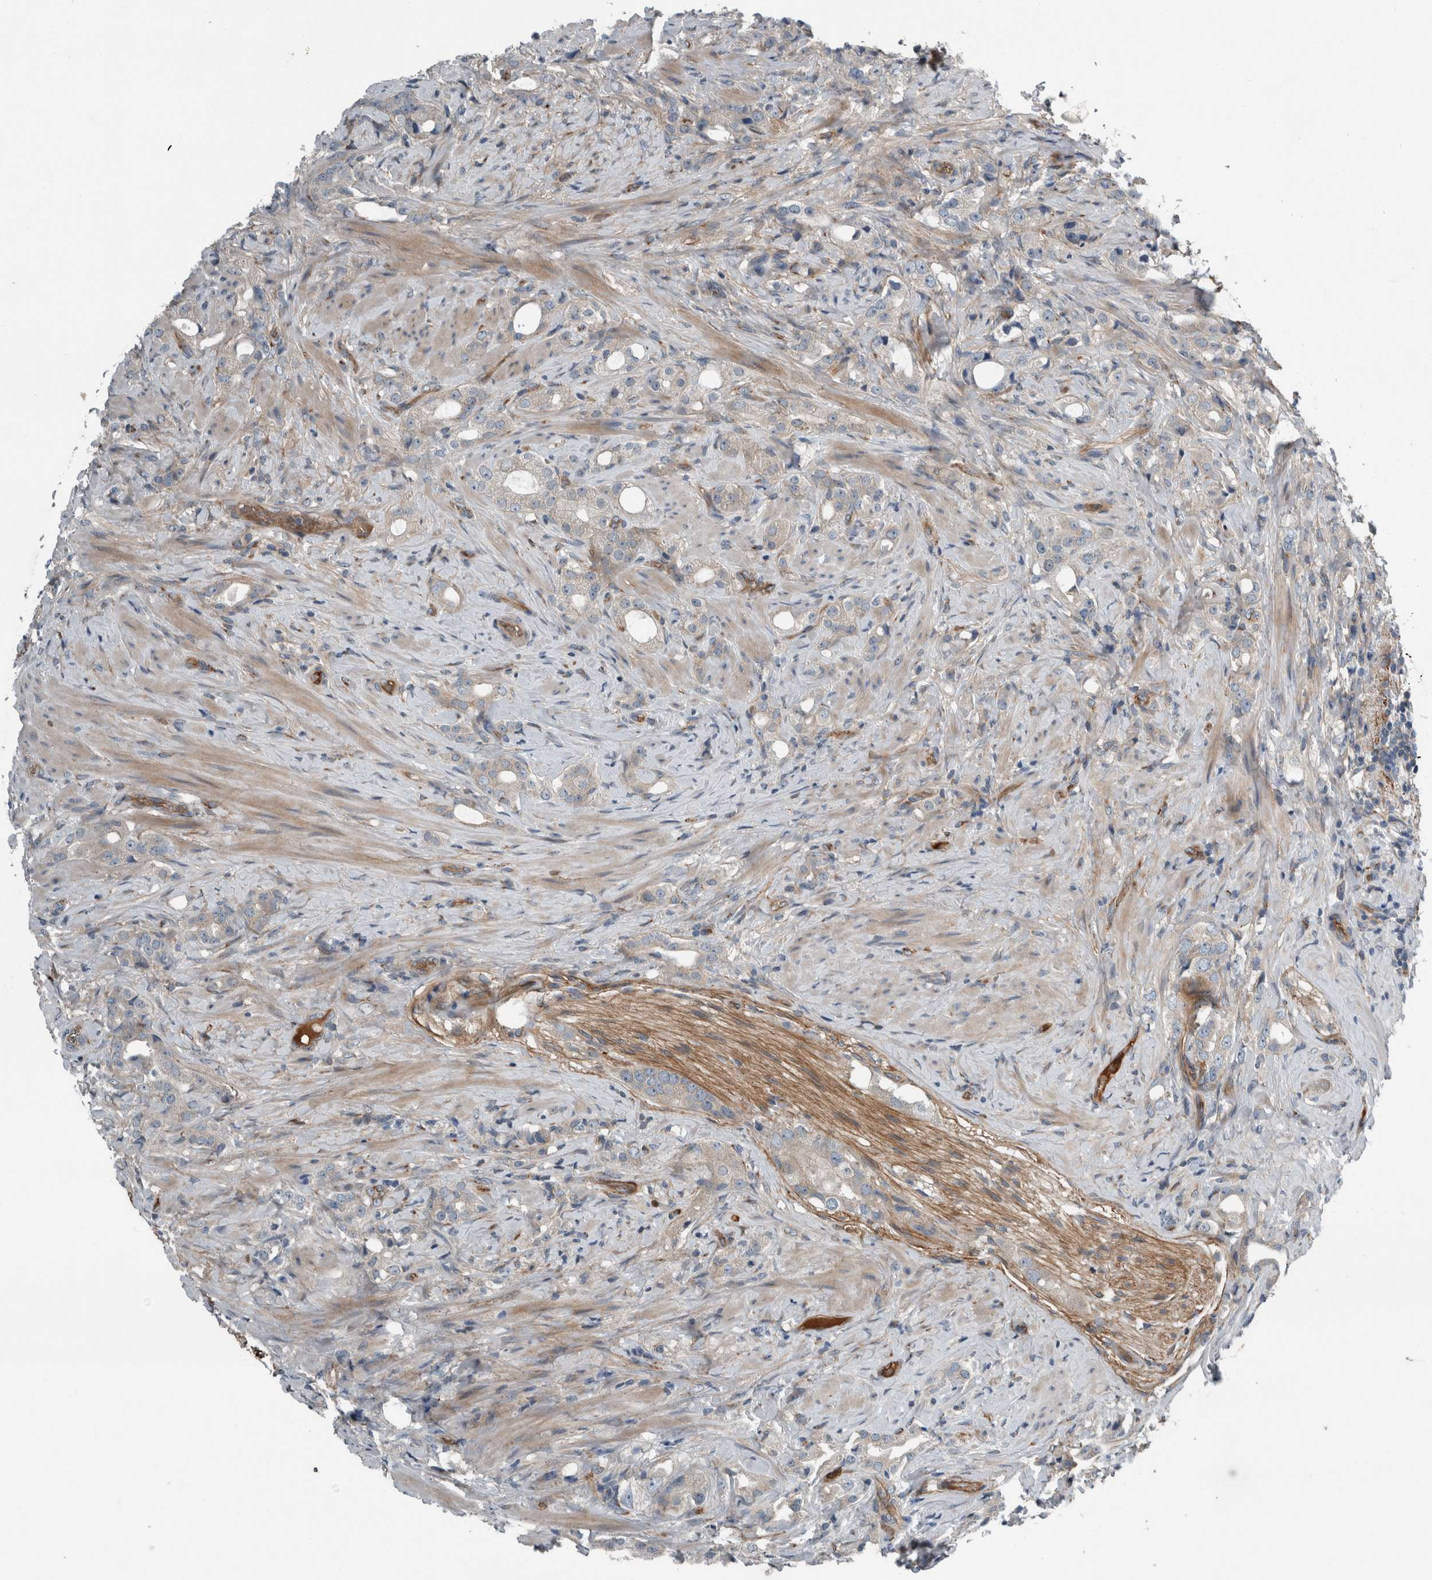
{"staining": {"intensity": "weak", "quantity": "25%-75%", "location": "cytoplasmic/membranous"}, "tissue": "prostate cancer", "cell_type": "Tumor cells", "image_type": "cancer", "snomed": [{"axis": "morphology", "description": "Adenocarcinoma, High grade"}, {"axis": "topography", "description": "Prostate"}], "caption": "Tumor cells display low levels of weak cytoplasmic/membranous staining in approximately 25%-75% of cells in high-grade adenocarcinoma (prostate).", "gene": "GLT8D2", "patient": {"sex": "male", "age": 63}}